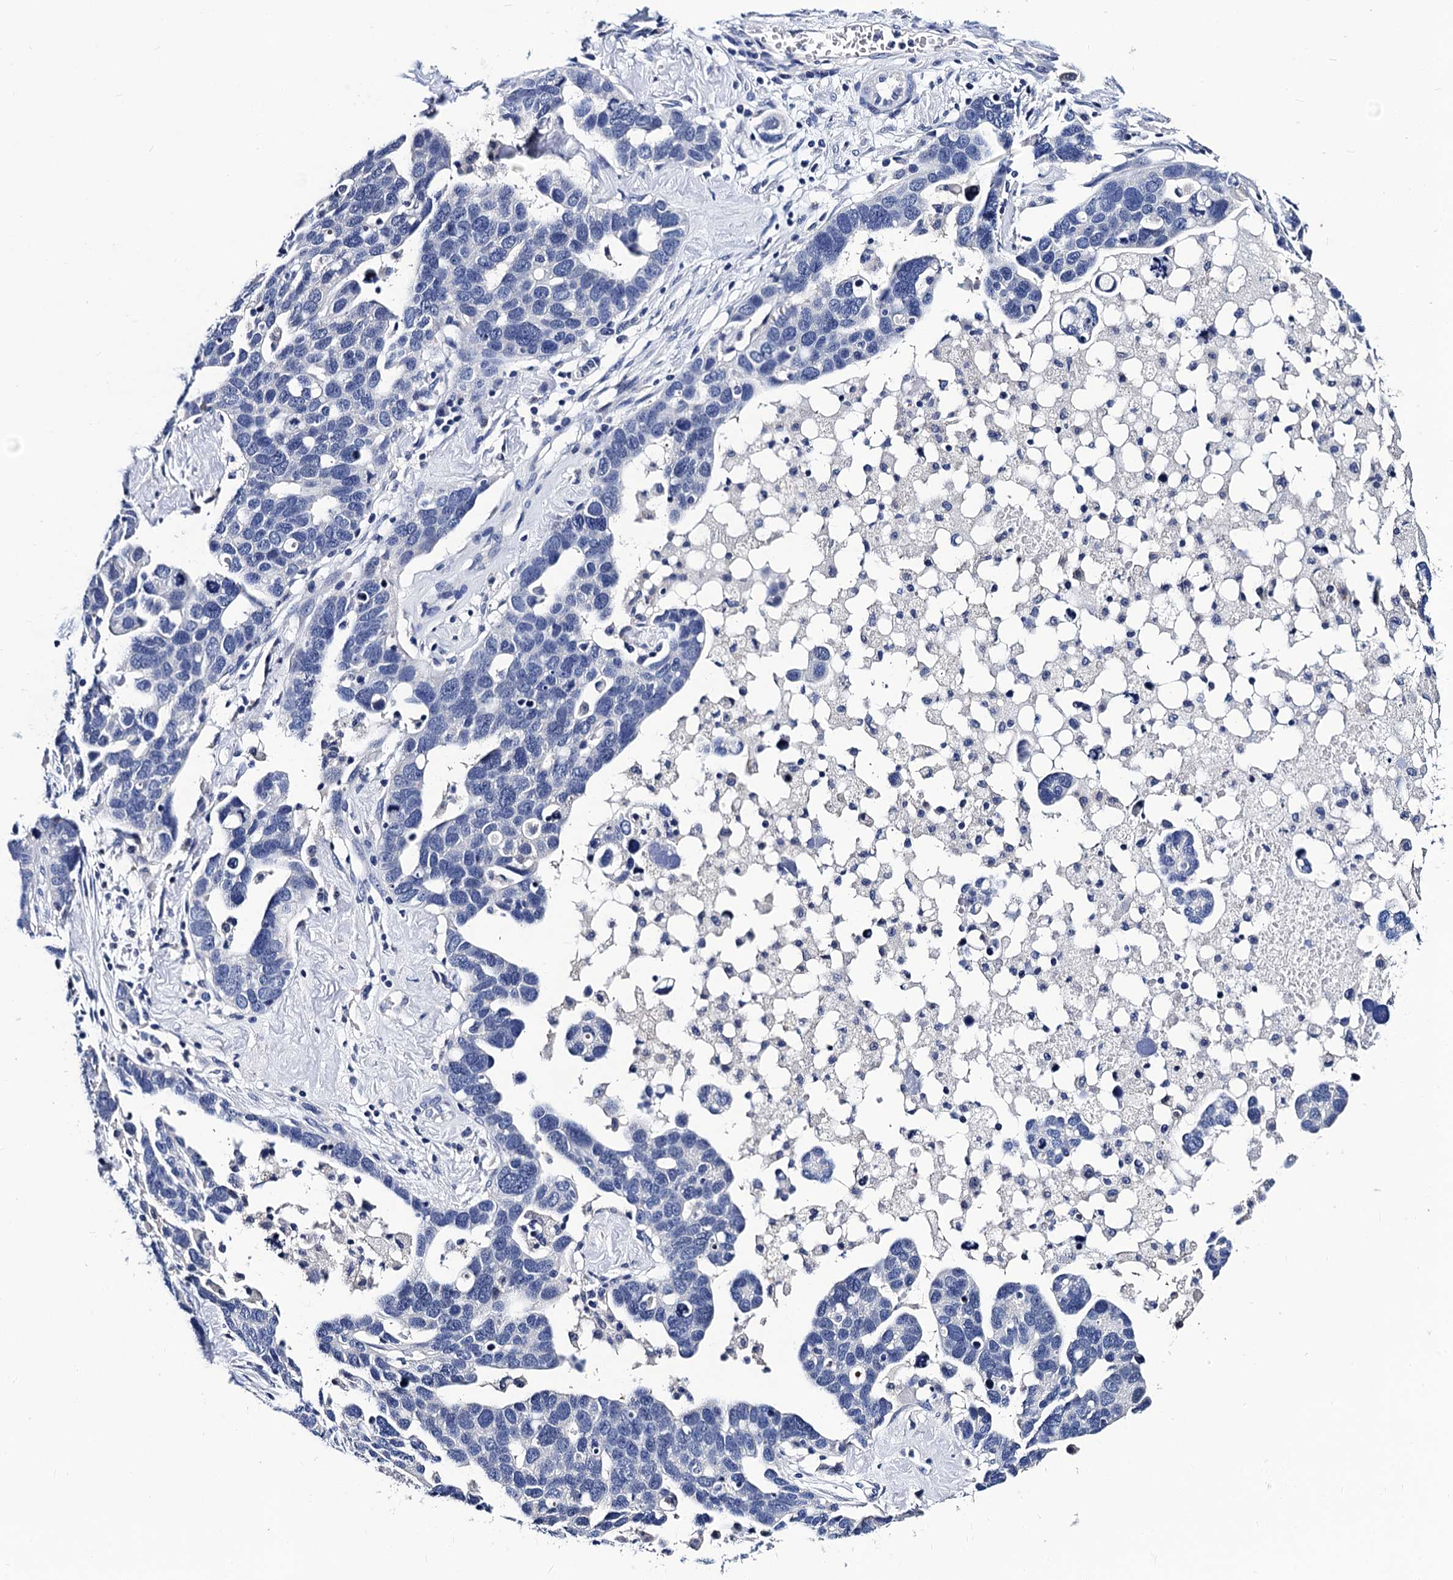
{"staining": {"intensity": "negative", "quantity": "none", "location": "none"}, "tissue": "ovarian cancer", "cell_type": "Tumor cells", "image_type": "cancer", "snomed": [{"axis": "morphology", "description": "Cystadenocarcinoma, serous, NOS"}, {"axis": "topography", "description": "Ovary"}], "caption": "The micrograph reveals no significant positivity in tumor cells of serous cystadenocarcinoma (ovarian).", "gene": "LRRC30", "patient": {"sex": "female", "age": 54}}